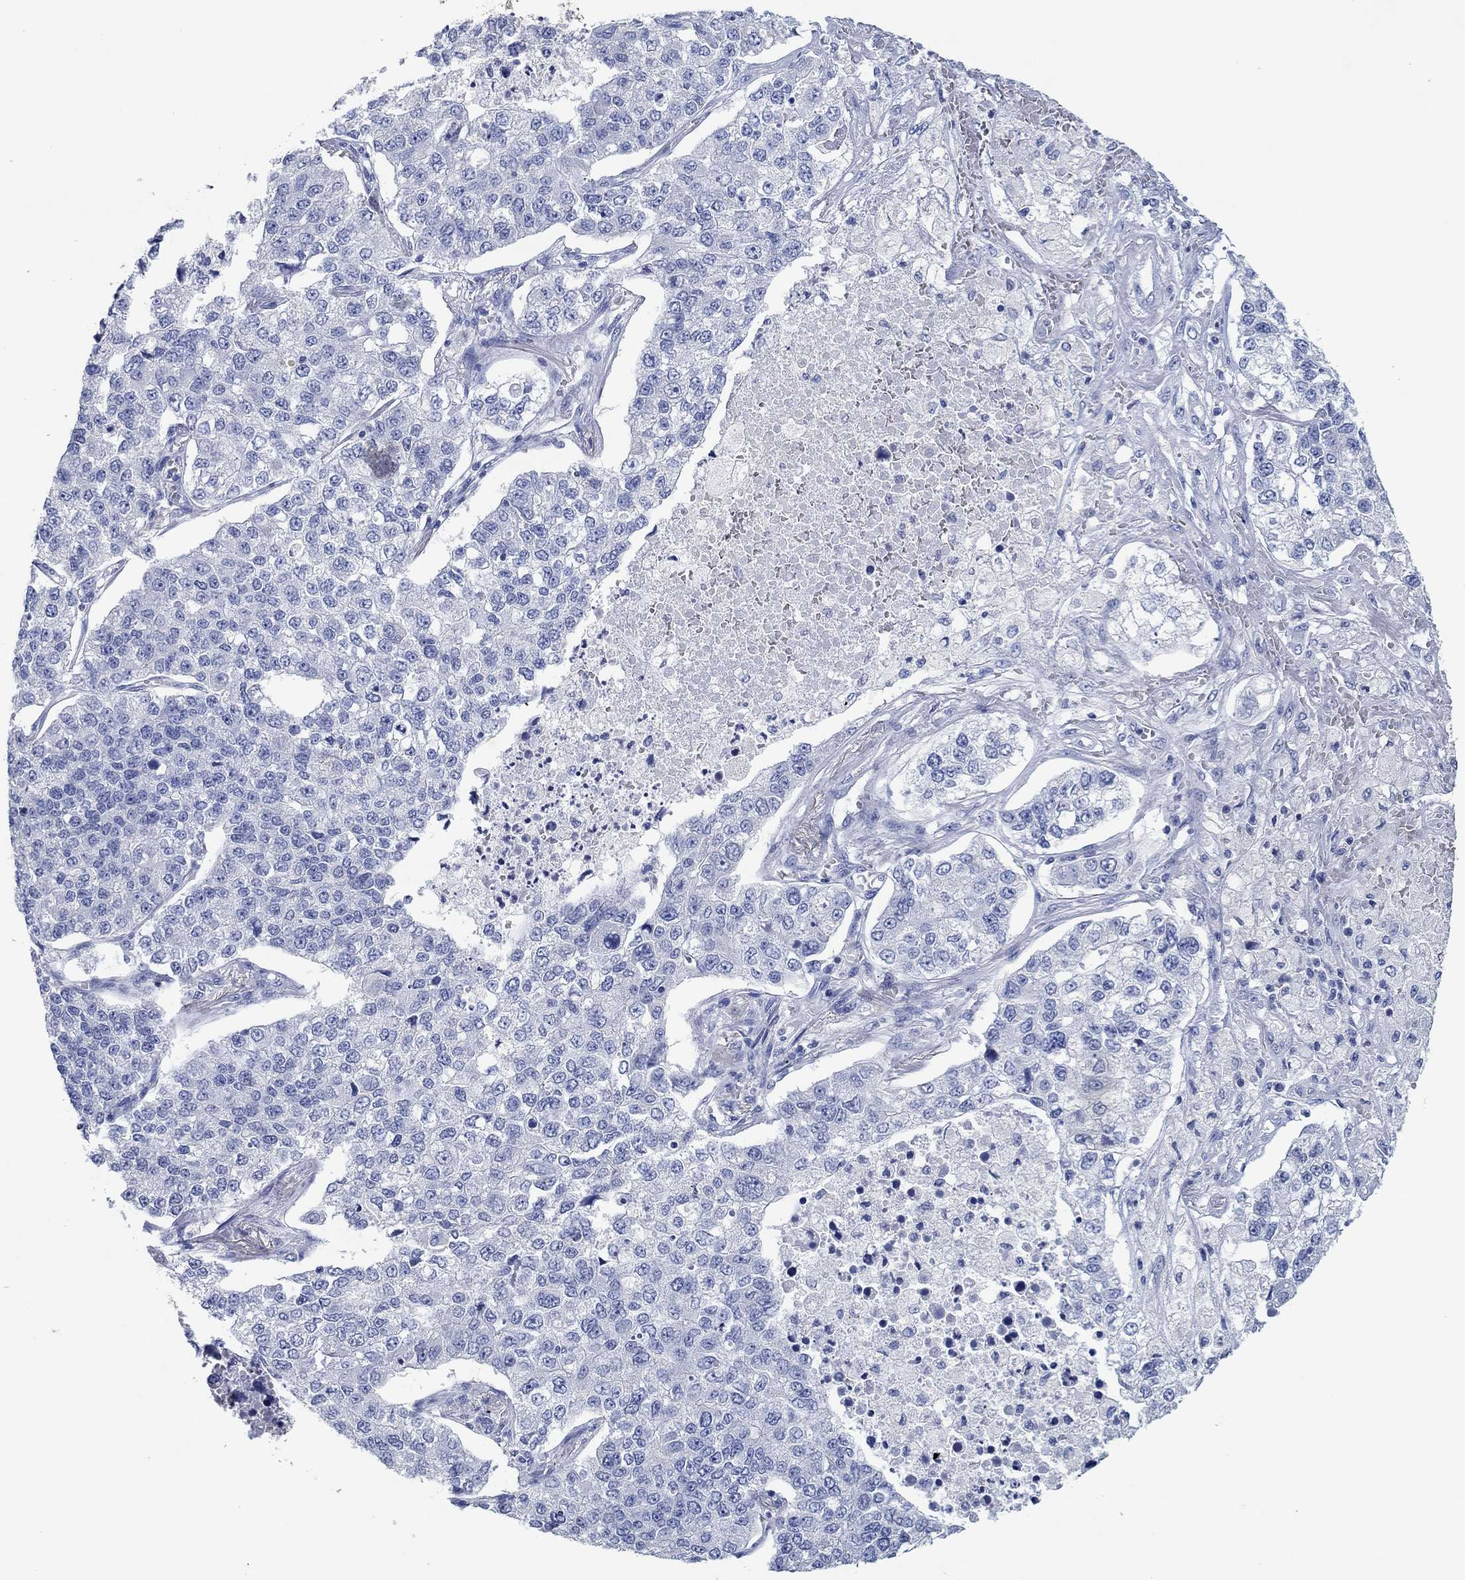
{"staining": {"intensity": "negative", "quantity": "none", "location": "none"}, "tissue": "lung cancer", "cell_type": "Tumor cells", "image_type": "cancer", "snomed": [{"axis": "morphology", "description": "Adenocarcinoma, NOS"}, {"axis": "topography", "description": "Lung"}], "caption": "Human lung adenocarcinoma stained for a protein using immunohistochemistry (IHC) reveals no staining in tumor cells.", "gene": "POU5F1", "patient": {"sex": "male", "age": 49}}